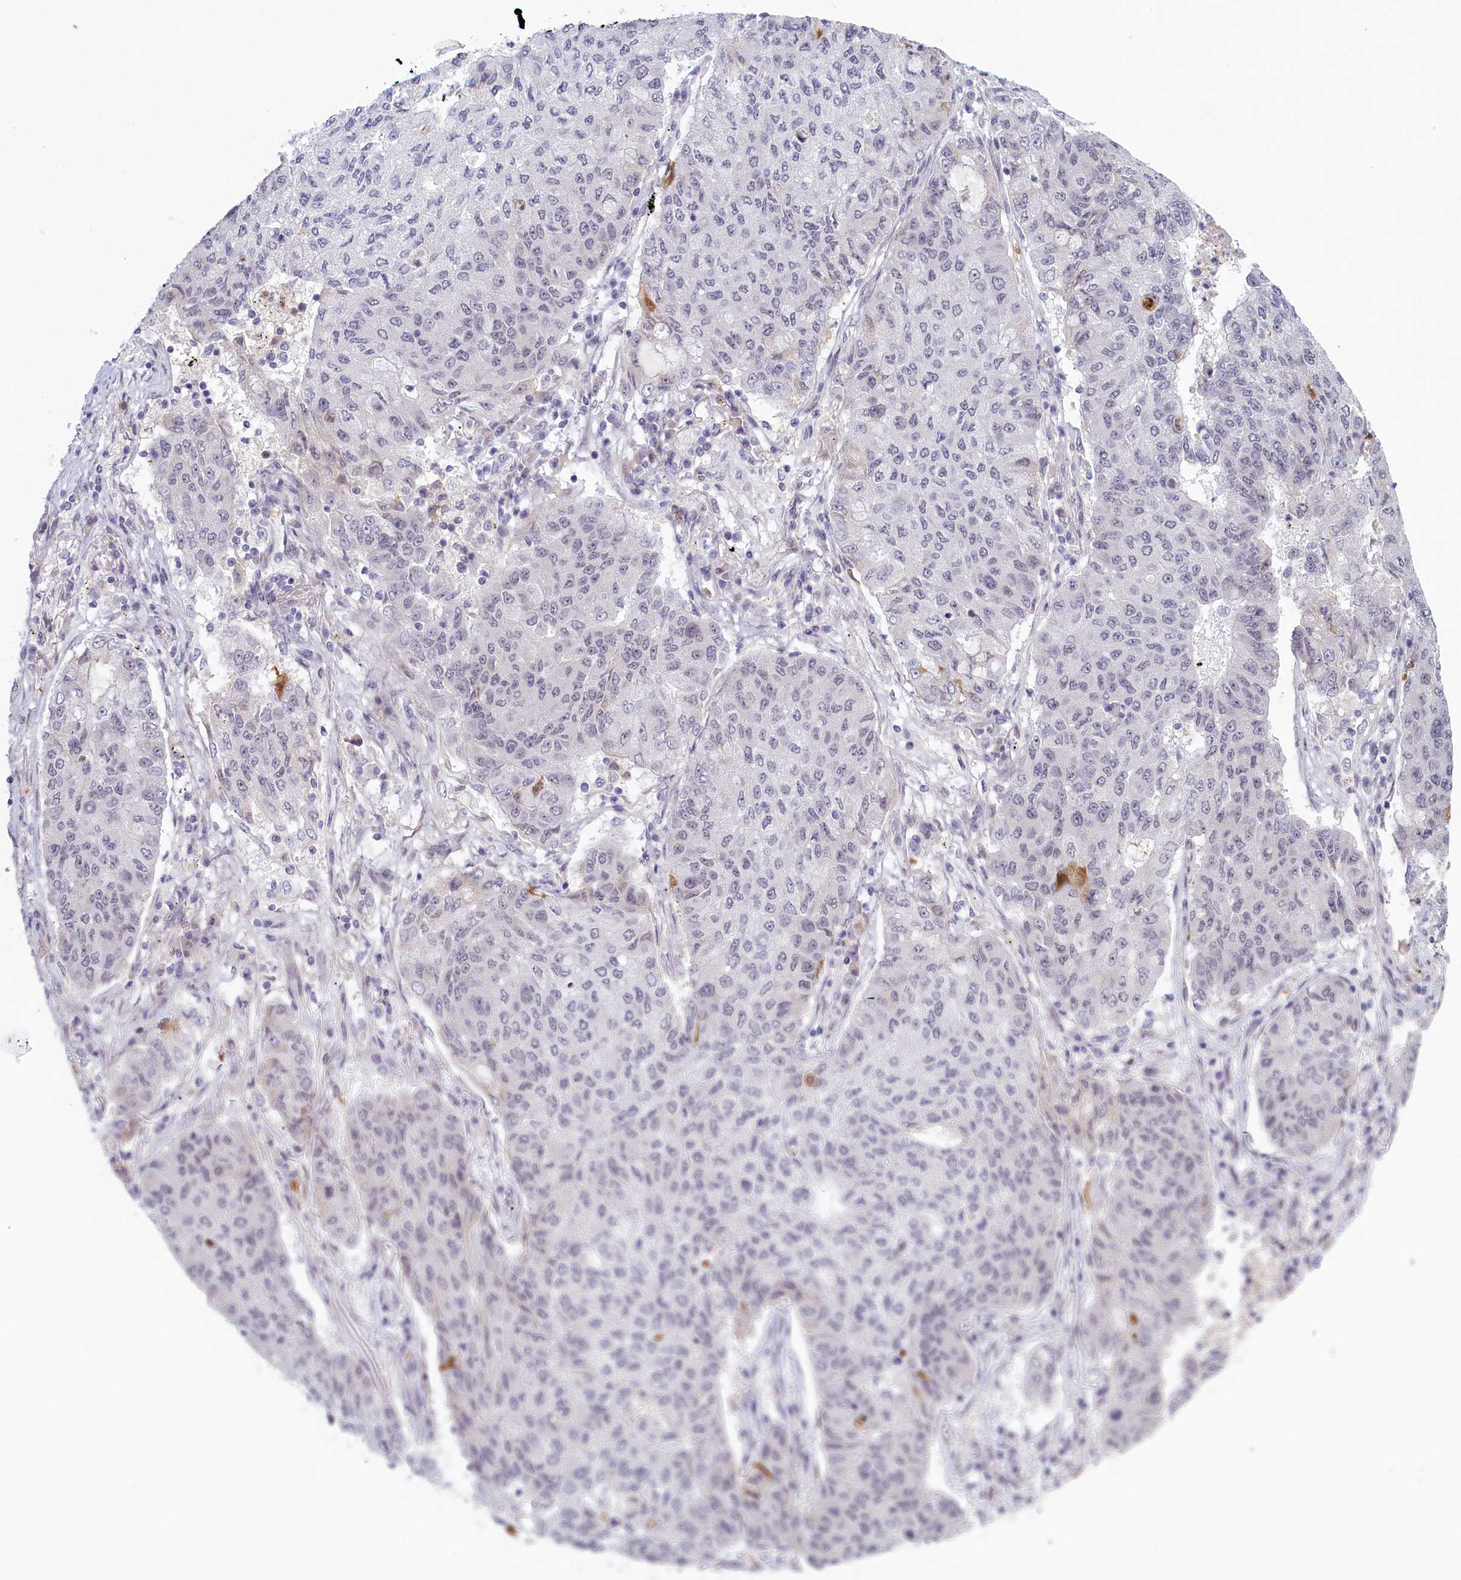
{"staining": {"intensity": "negative", "quantity": "none", "location": "none"}, "tissue": "lung cancer", "cell_type": "Tumor cells", "image_type": "cancer", "snomed": [{"axis": "morphology", "description": "Squamous cell carcinoma, NOS"}, {"axis": "topography", "description": "Lung"}], "caption": "This image is of lung squamous cell carcinoma stained with immunohistochemistry (IHC) to label a protein in brown with the nuclei are counter-stained blue. There is no expression in tumor cells.", "gene": "ATF7IP2", "patient": {"sex": "male", "age": 74}}